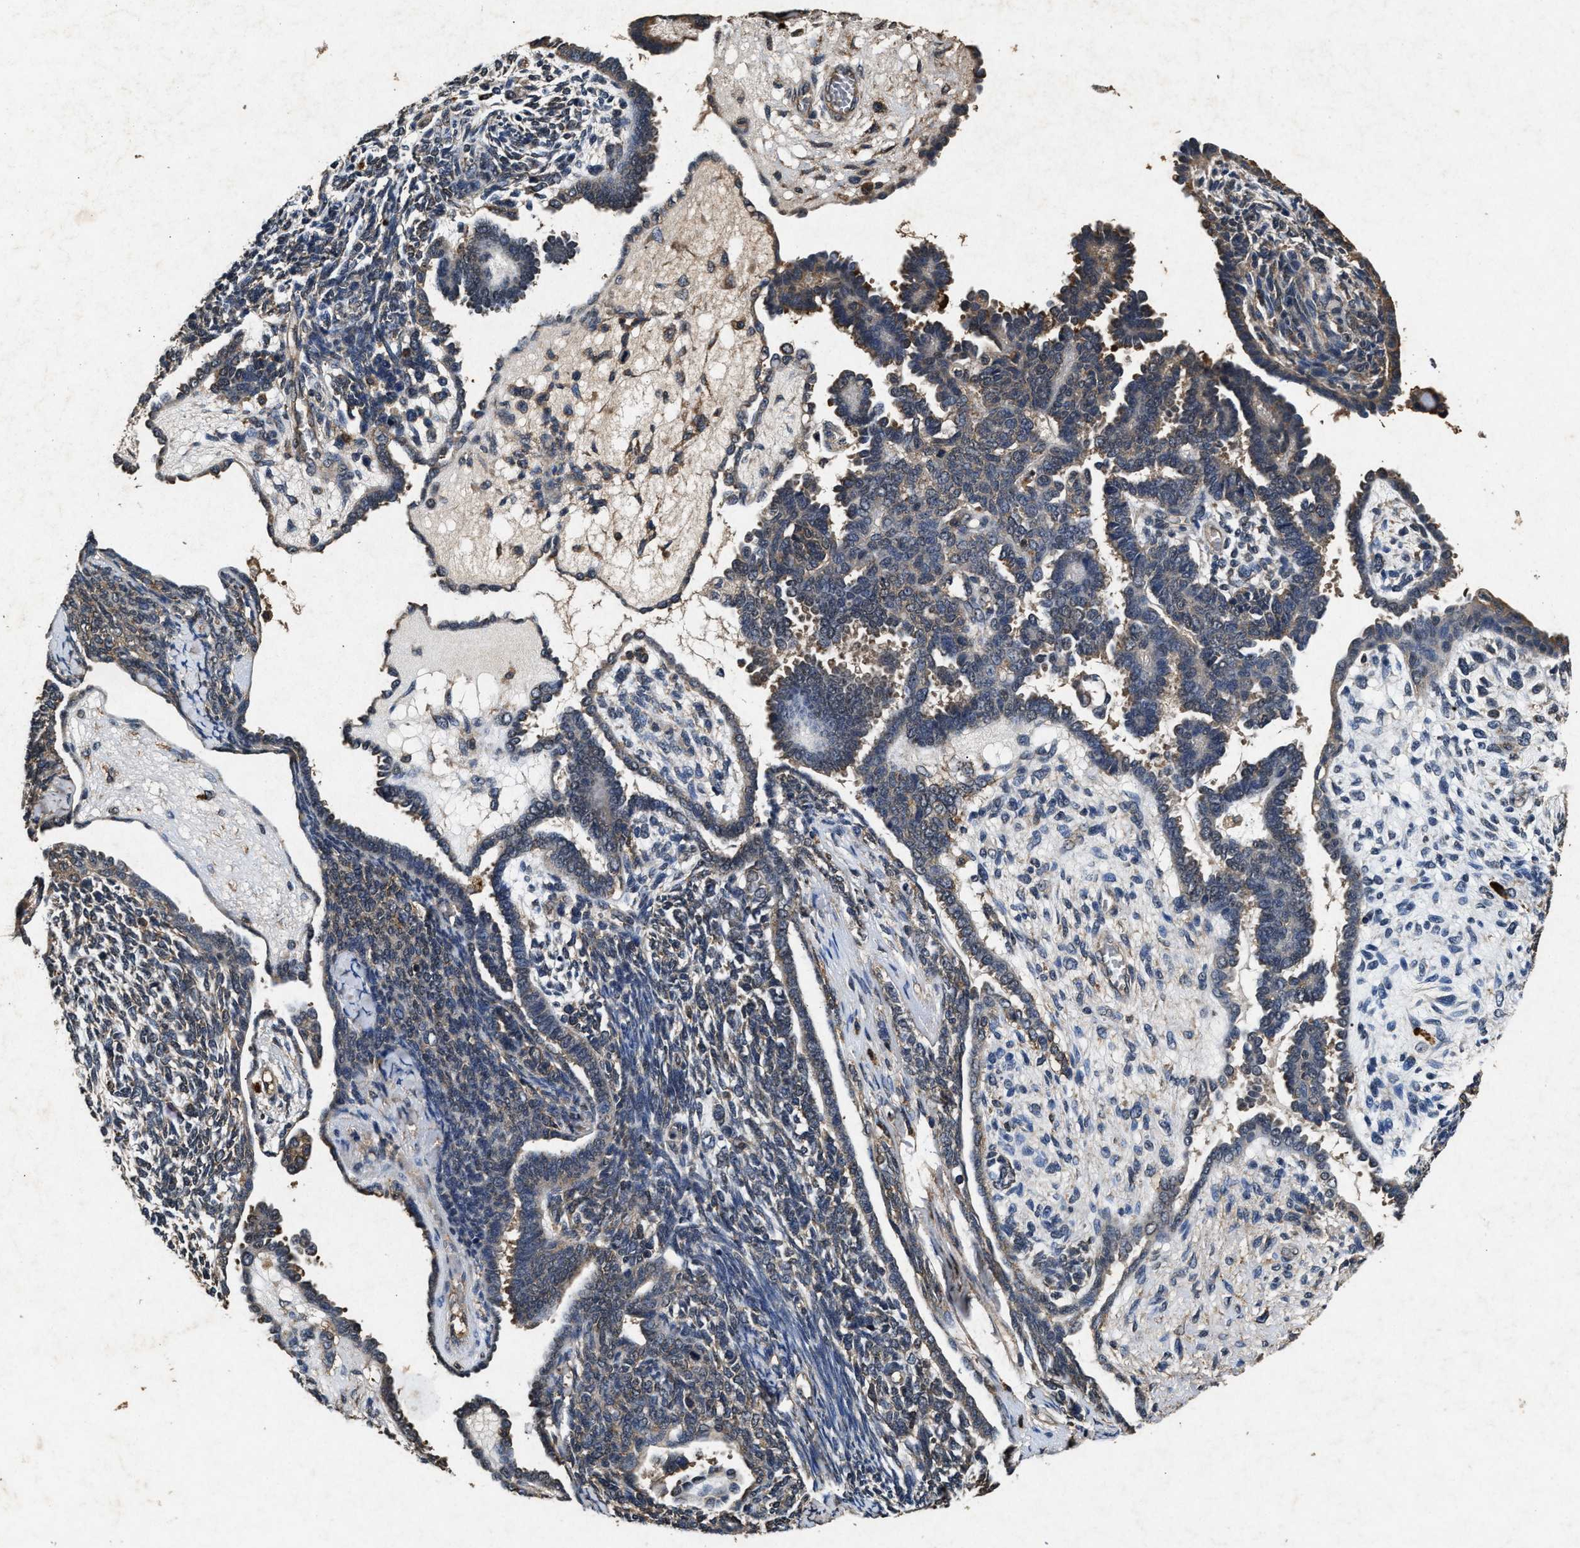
{"staining": {"intensity": "weak", "quantity": "25%-75%", "location": "cytoplasmic/membranous"}, "tissue": "endometrial cancer", "cell_type": "Tumor cells", "image_type": "cancer", "snomed": [{"axis": "morphology", "description": "Neoplasm, malignant, NOS"}, {"axis": "topography", "description": "Endometrium"}], "caption": "High-power microscopy captured an immunohistochemistry (IHC) photomicrograph of endometrial cancer, revealing weak cytoplasmic/membranous expression in approximately 25%-75% of tumor cells. The protein is shown in brown color, while the nuclei are stained blue.", "gene": "PDAP1", "patient": {"sex": "female", "age": 74}}